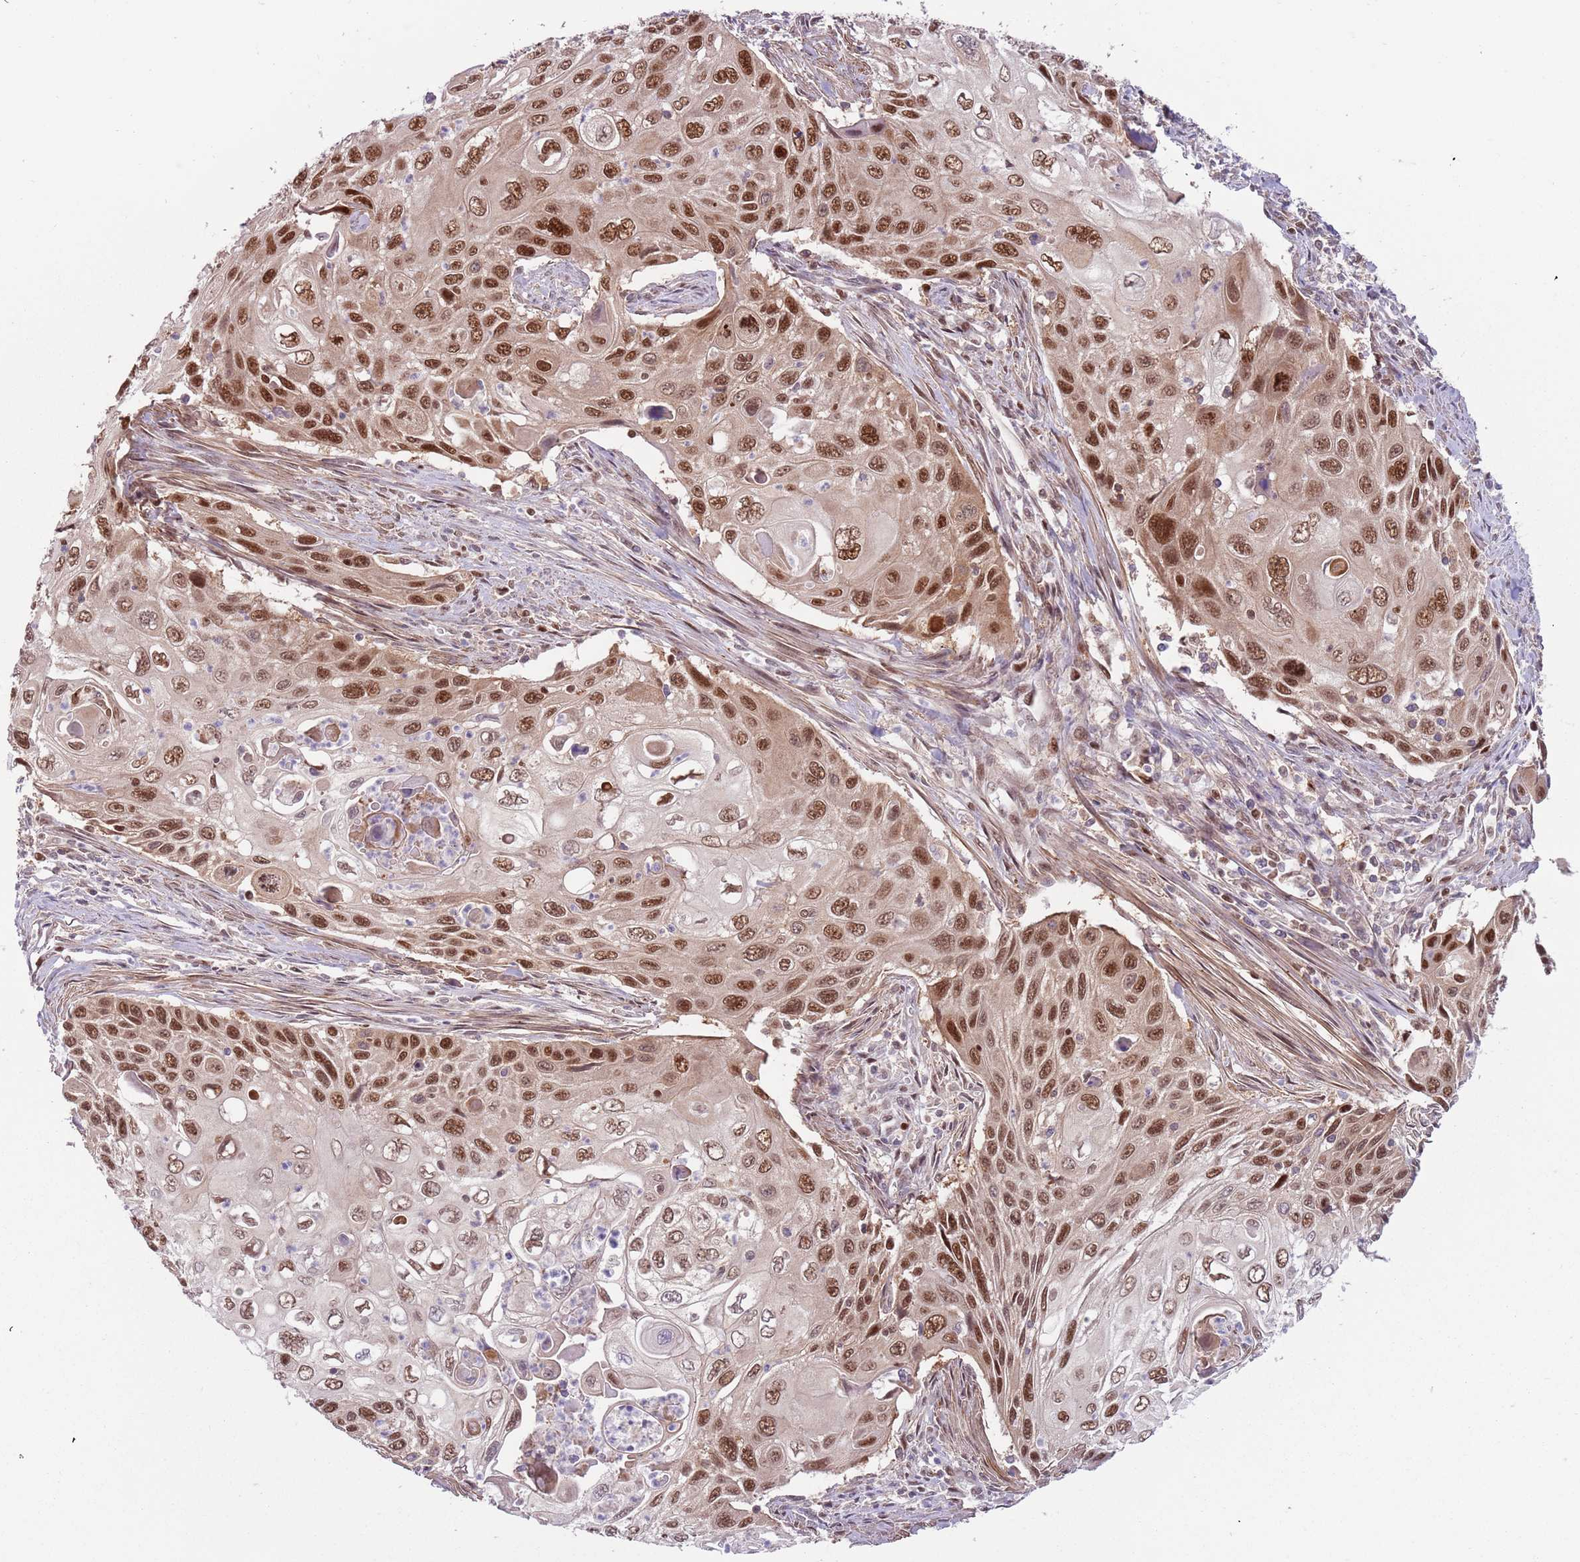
{"staining": {"intensity": "strong", "quantity": ">75%", "location": "nuclear"}, "tissue": "cervical cancer", "cell_type": "Tumor cells", "image_type": "cancer", "snomed": [{"axis": "morphology", "description": "Squamous cell carcinoma, NOS"}, {"axis": "topography", "description": "Cervix"}], "caption": "Protein staining of cervical squamous cell carcinoma tissue demonstrates strong nuclear staining in about >75% of tumor cells.", "gene": "RMND5B", "patient": {"sex": "female", "age": 70}}